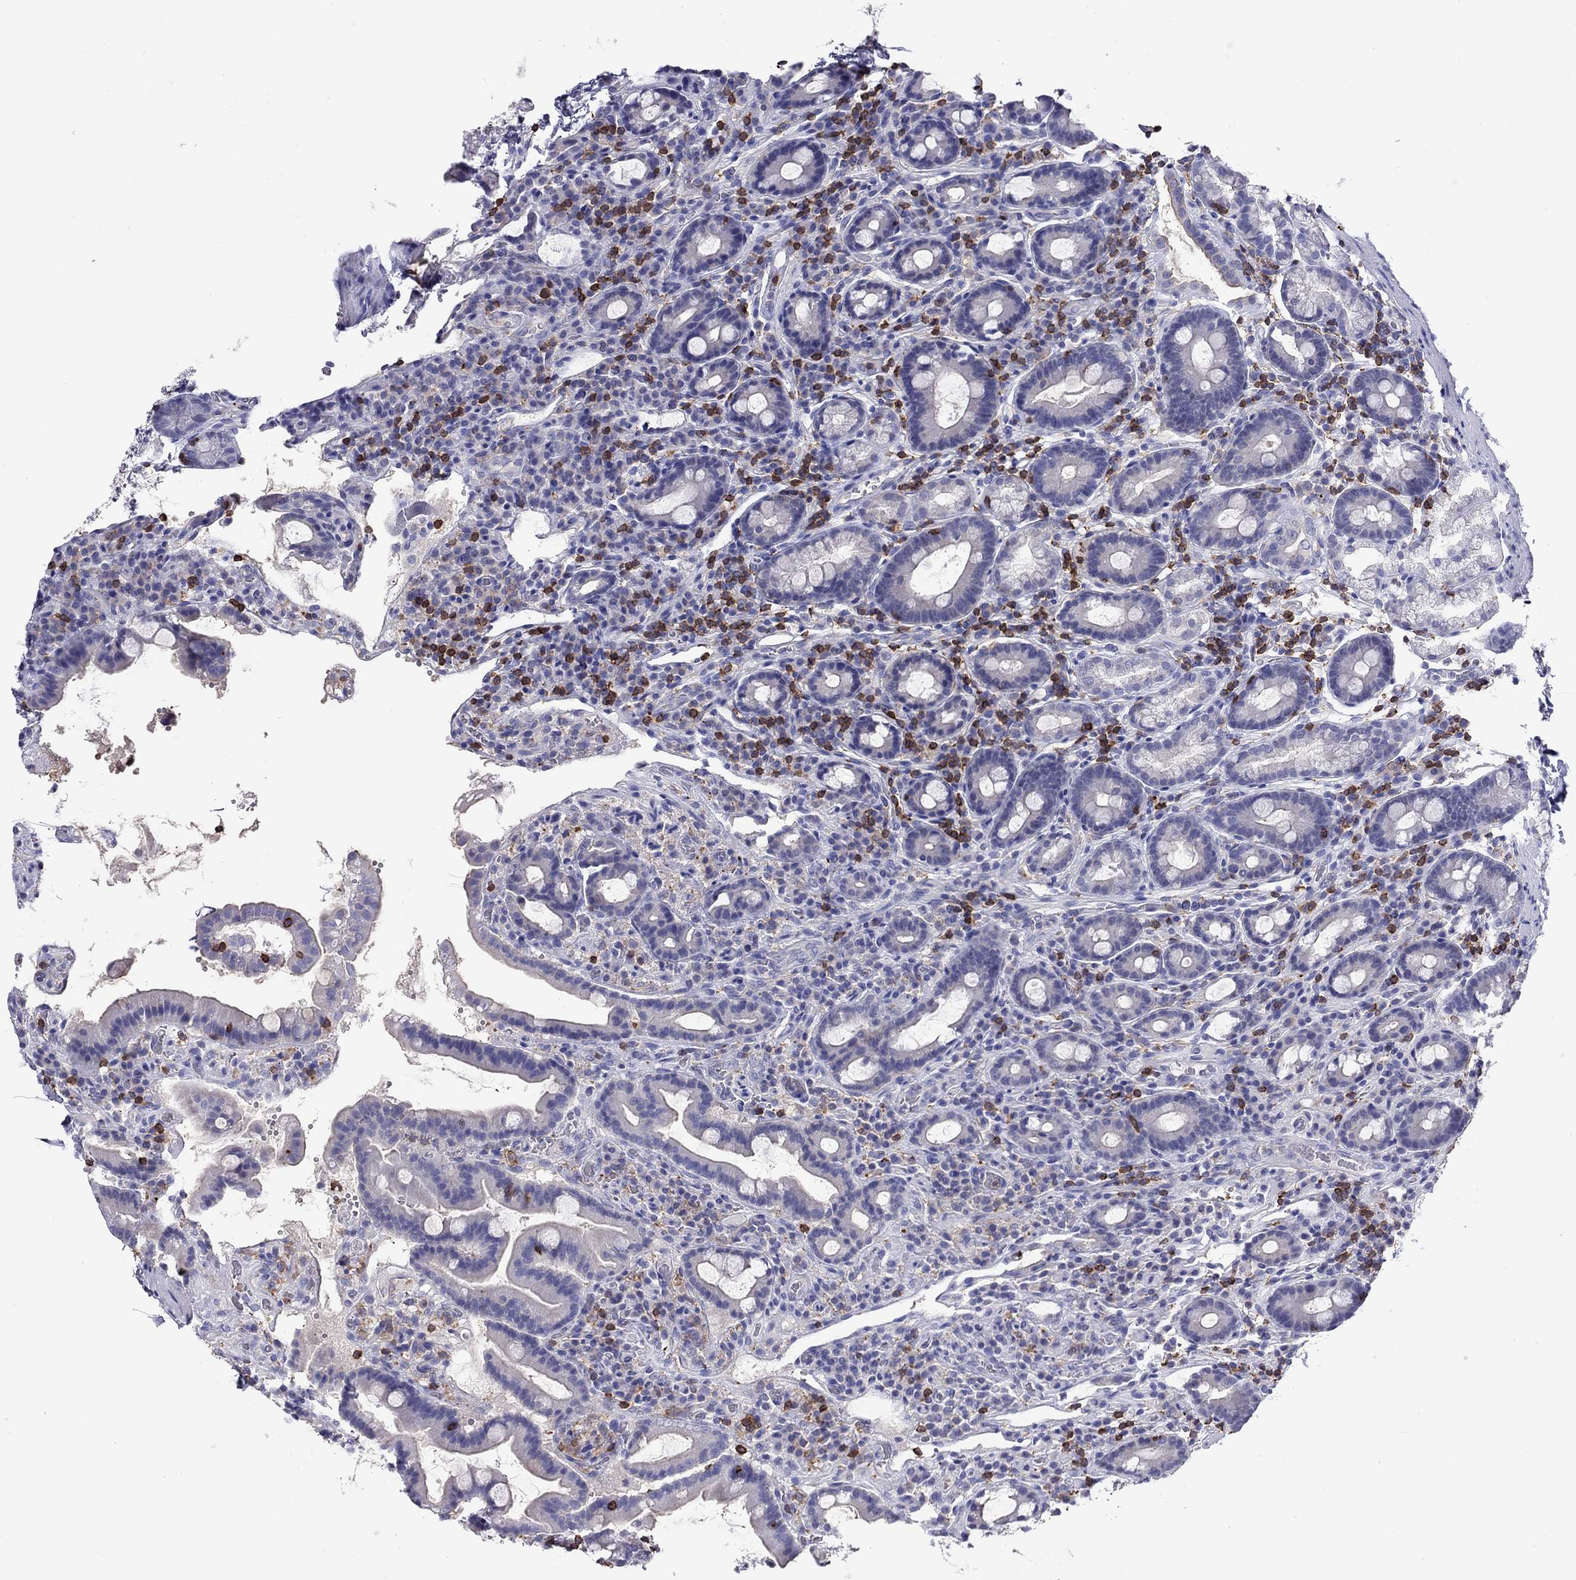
{"staining": {"intensity": "negative", "quantity": "none", "location": "none"}, "tissue": "duodenum", "cell_type": "Glandular cells", "image_type": "normal", "snomed": [{"axis": "morphology", "description": "Normal tissue, NOS"}, {"axis": "topography", "description": "Duodenum"}], "caption": "Protein analysis of unremarkable duodenum demonstrates no significant positivity in glandular cells.", "gene": "ENSG00000288637", "patient": {"sex": "male", "age": 59}}